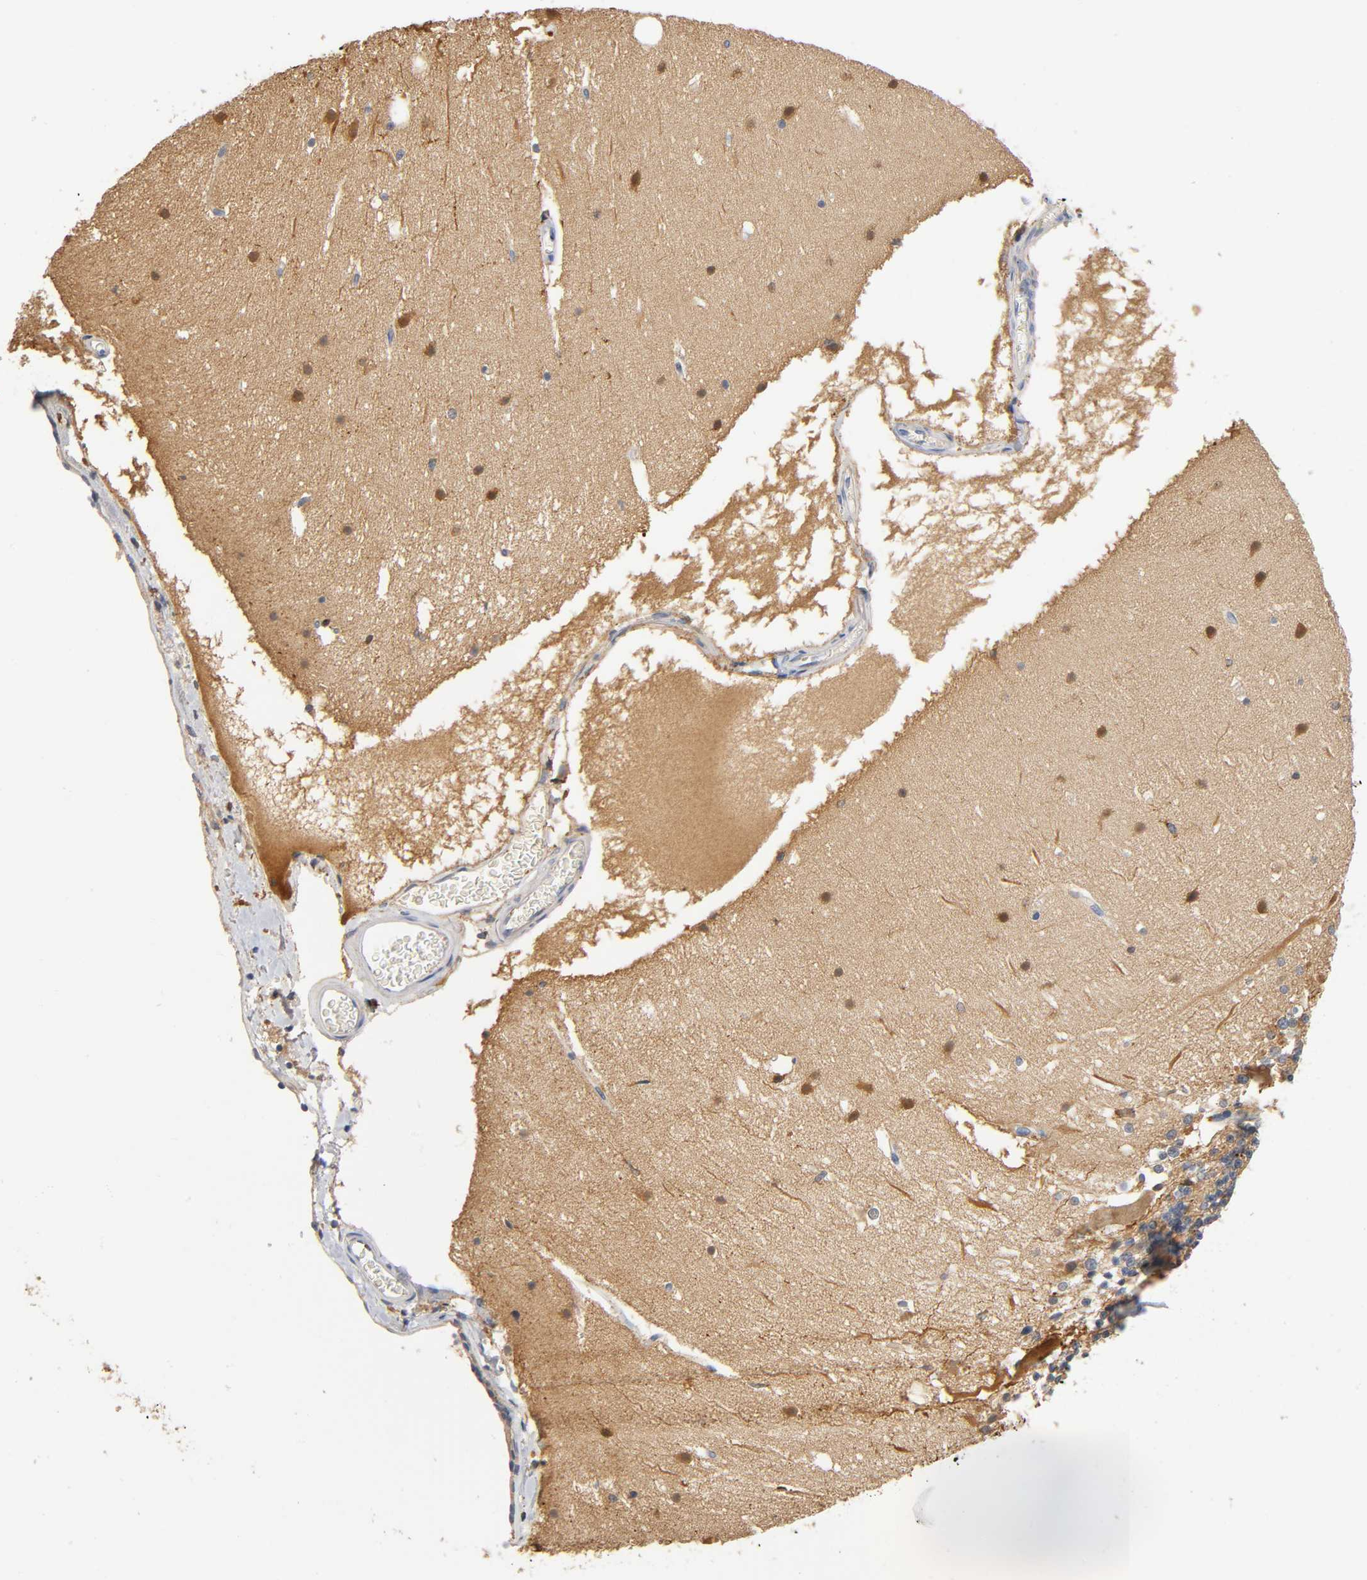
{"staining": {"intensity": "weak", "quantity": ">75%", "location": "cytoplasmic/membranous"}, "tissue": "cerebellum", "cell_type": "Cells in granular layer", "image_type": "normal", "snomed": [{"axis": "morphology", "description": "Normal tissue, NOS"}, {"axis": "topography", "description": "Cerebellum"}], "caption": "Protein expression analysis of benign cerebellum reveals weak cytoplasmic/membranous staining in about >75% of cells in granular layer. Nuclei are stained in blue.", "gene": "UCKL1", "patient": {"sex": "female", "age": 19}}